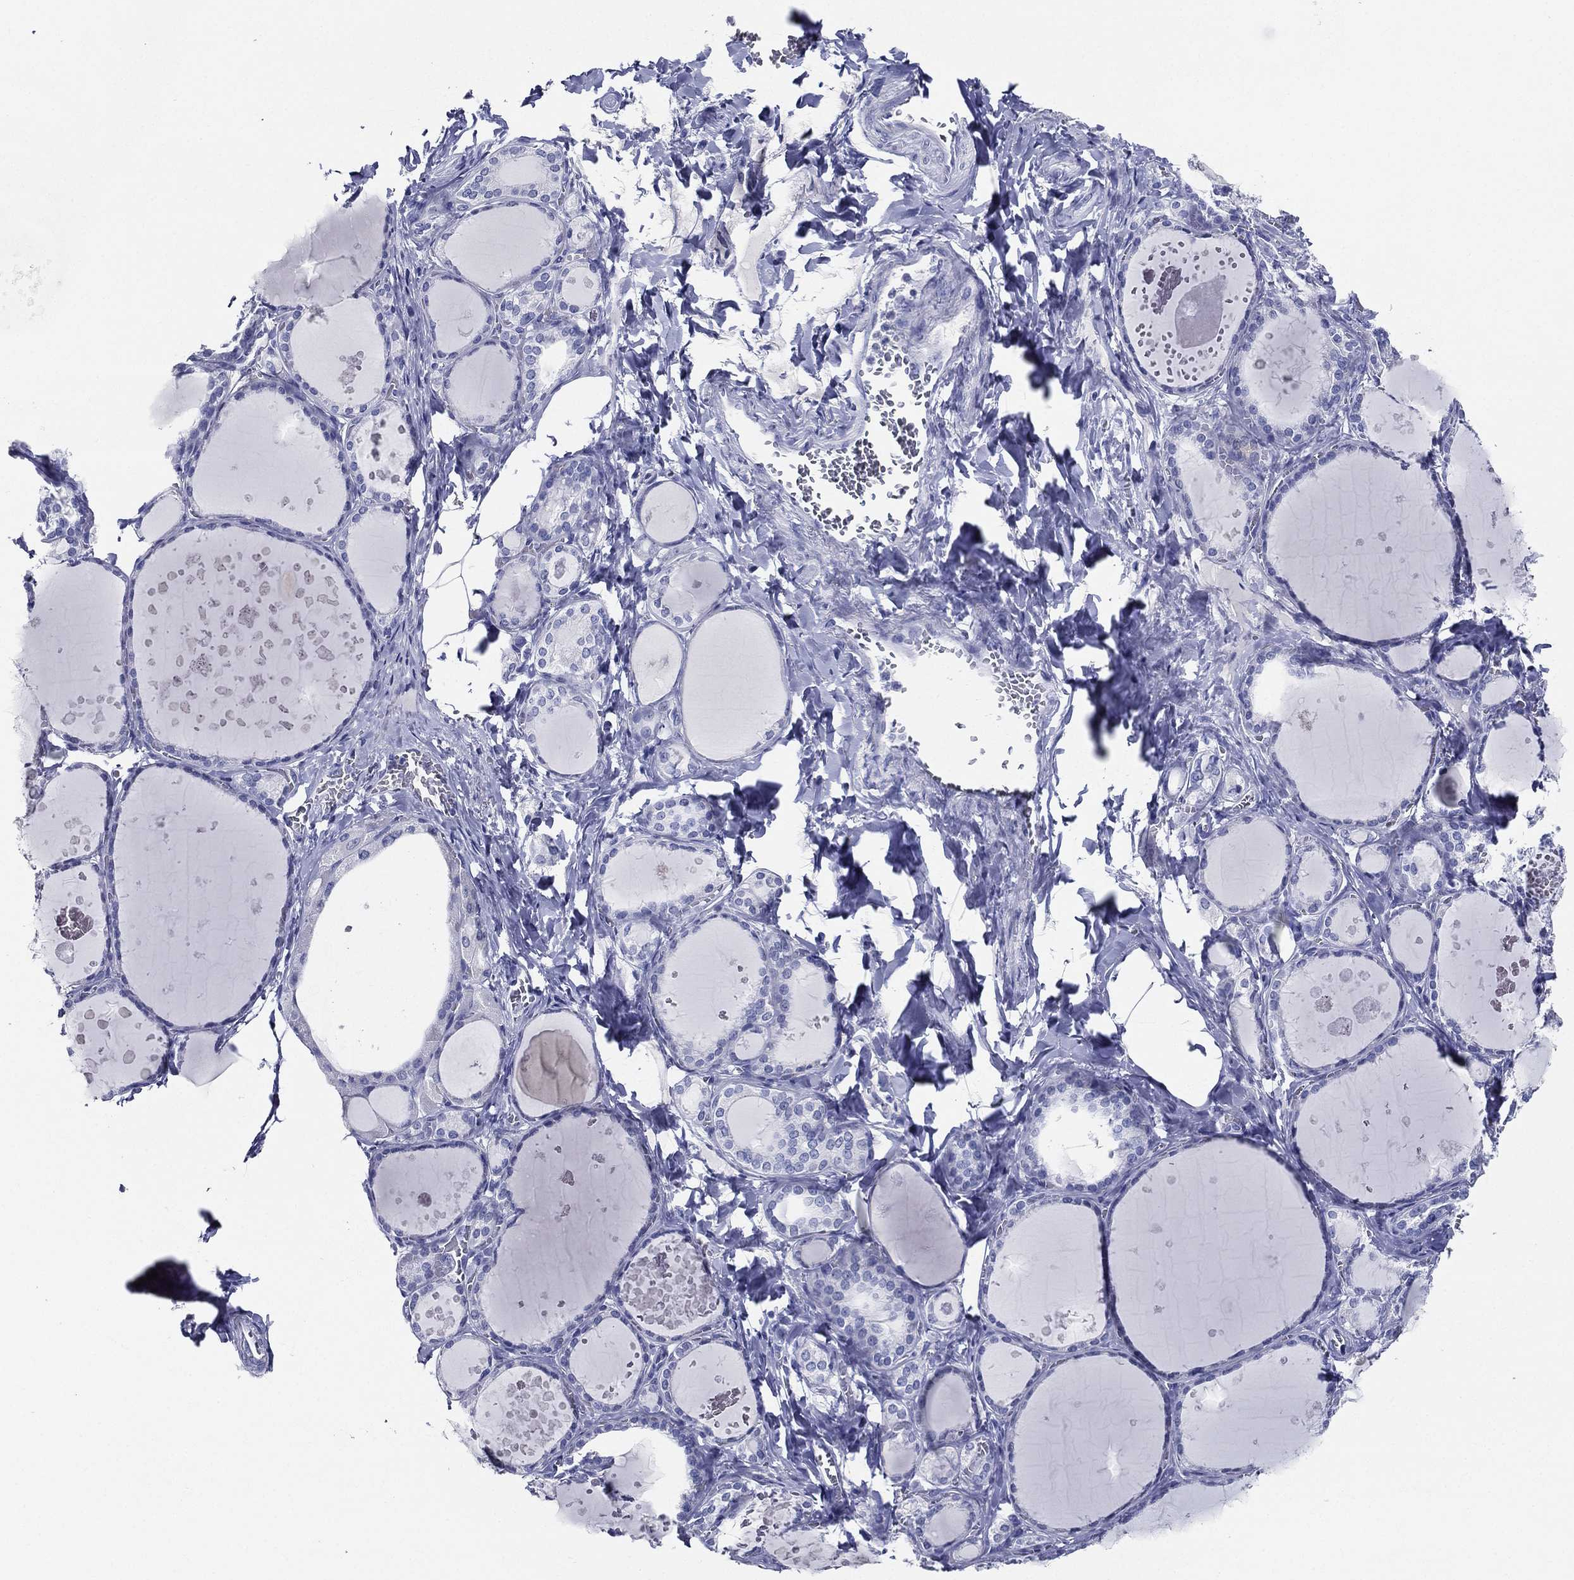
{"staining": {"intensity": "negative", "quantity": "none", "location": "none"}, "tissue": "thyroid gland", "cell_type": "Glandular cells", "image_type": "normal", "snomed": [{"axis": "morphology", "description": "Normal tissue, NOS"}, {"axis": "topography", "description": "Thyroid gland"}], "caption": "IHC of benign thyroid gland exhibits no staining in glandular cells. (DAB IHC, high magnification).", "gene": "TFAP2A", "patient": {"sex": "female", "age": 56}}